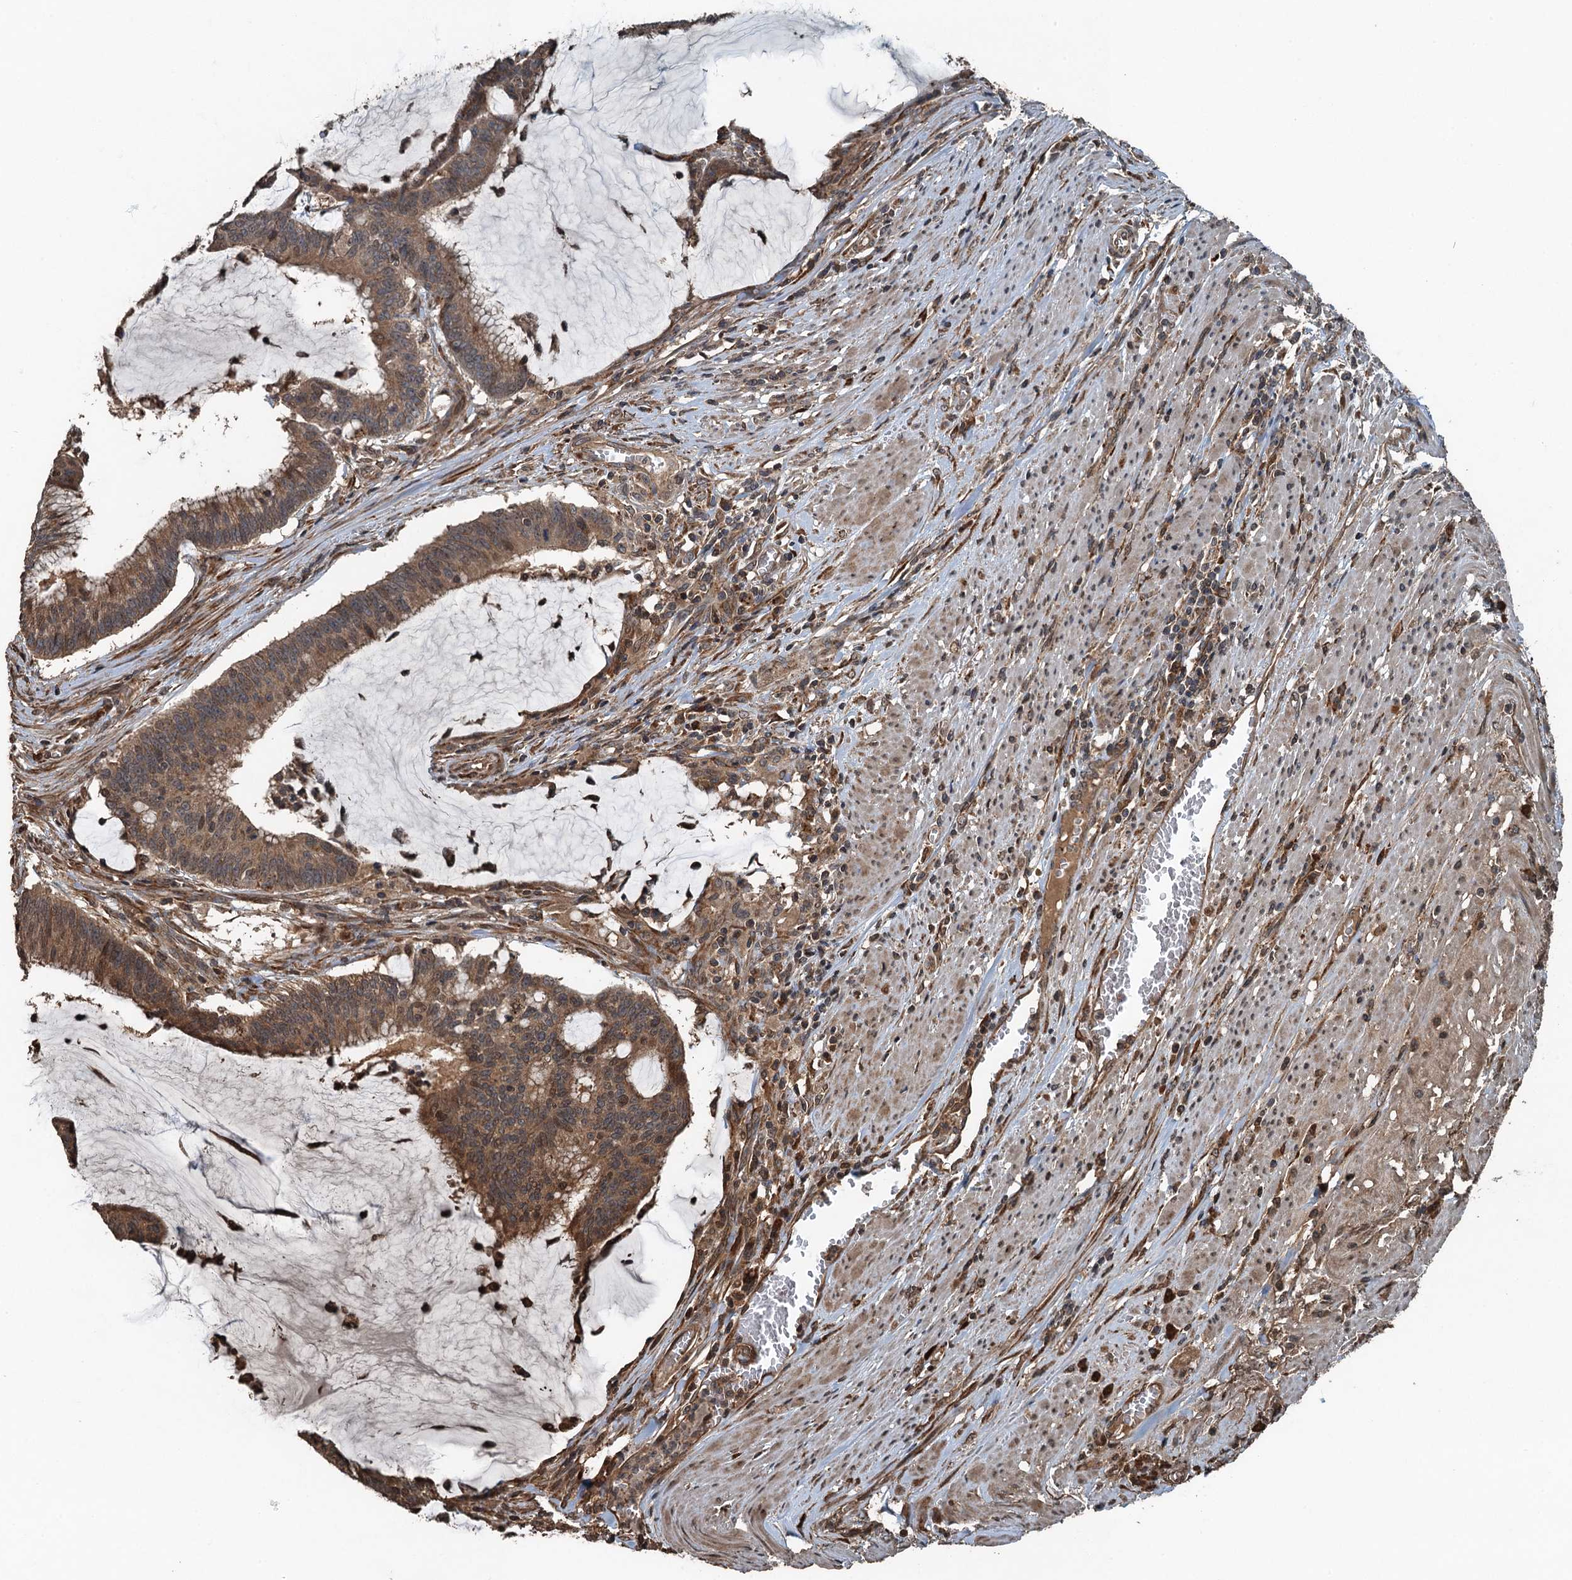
{"staining": {"intensity": "moderate", "quantity": ">75%", "location": "cytoplasmic/membranous"}, "tissue": "colorectal cancer", "cell_type": "Tumor cells", "image_type": "cancer", "snomed": [{"axis": "morphology", "description": "Adenocarcinoma, NOS"}, {"axis": "topography", "description": "Rectum"}], "caption": "This is an image of immunohistochemistry (IHC) staining of colorectal cancer (adenocarcinoma), which shows moderate staining in the cytoplasmic/membranous of tumor cells.", "gene": "TCTN1", "patient": {"sex": "female", "age": 77}}